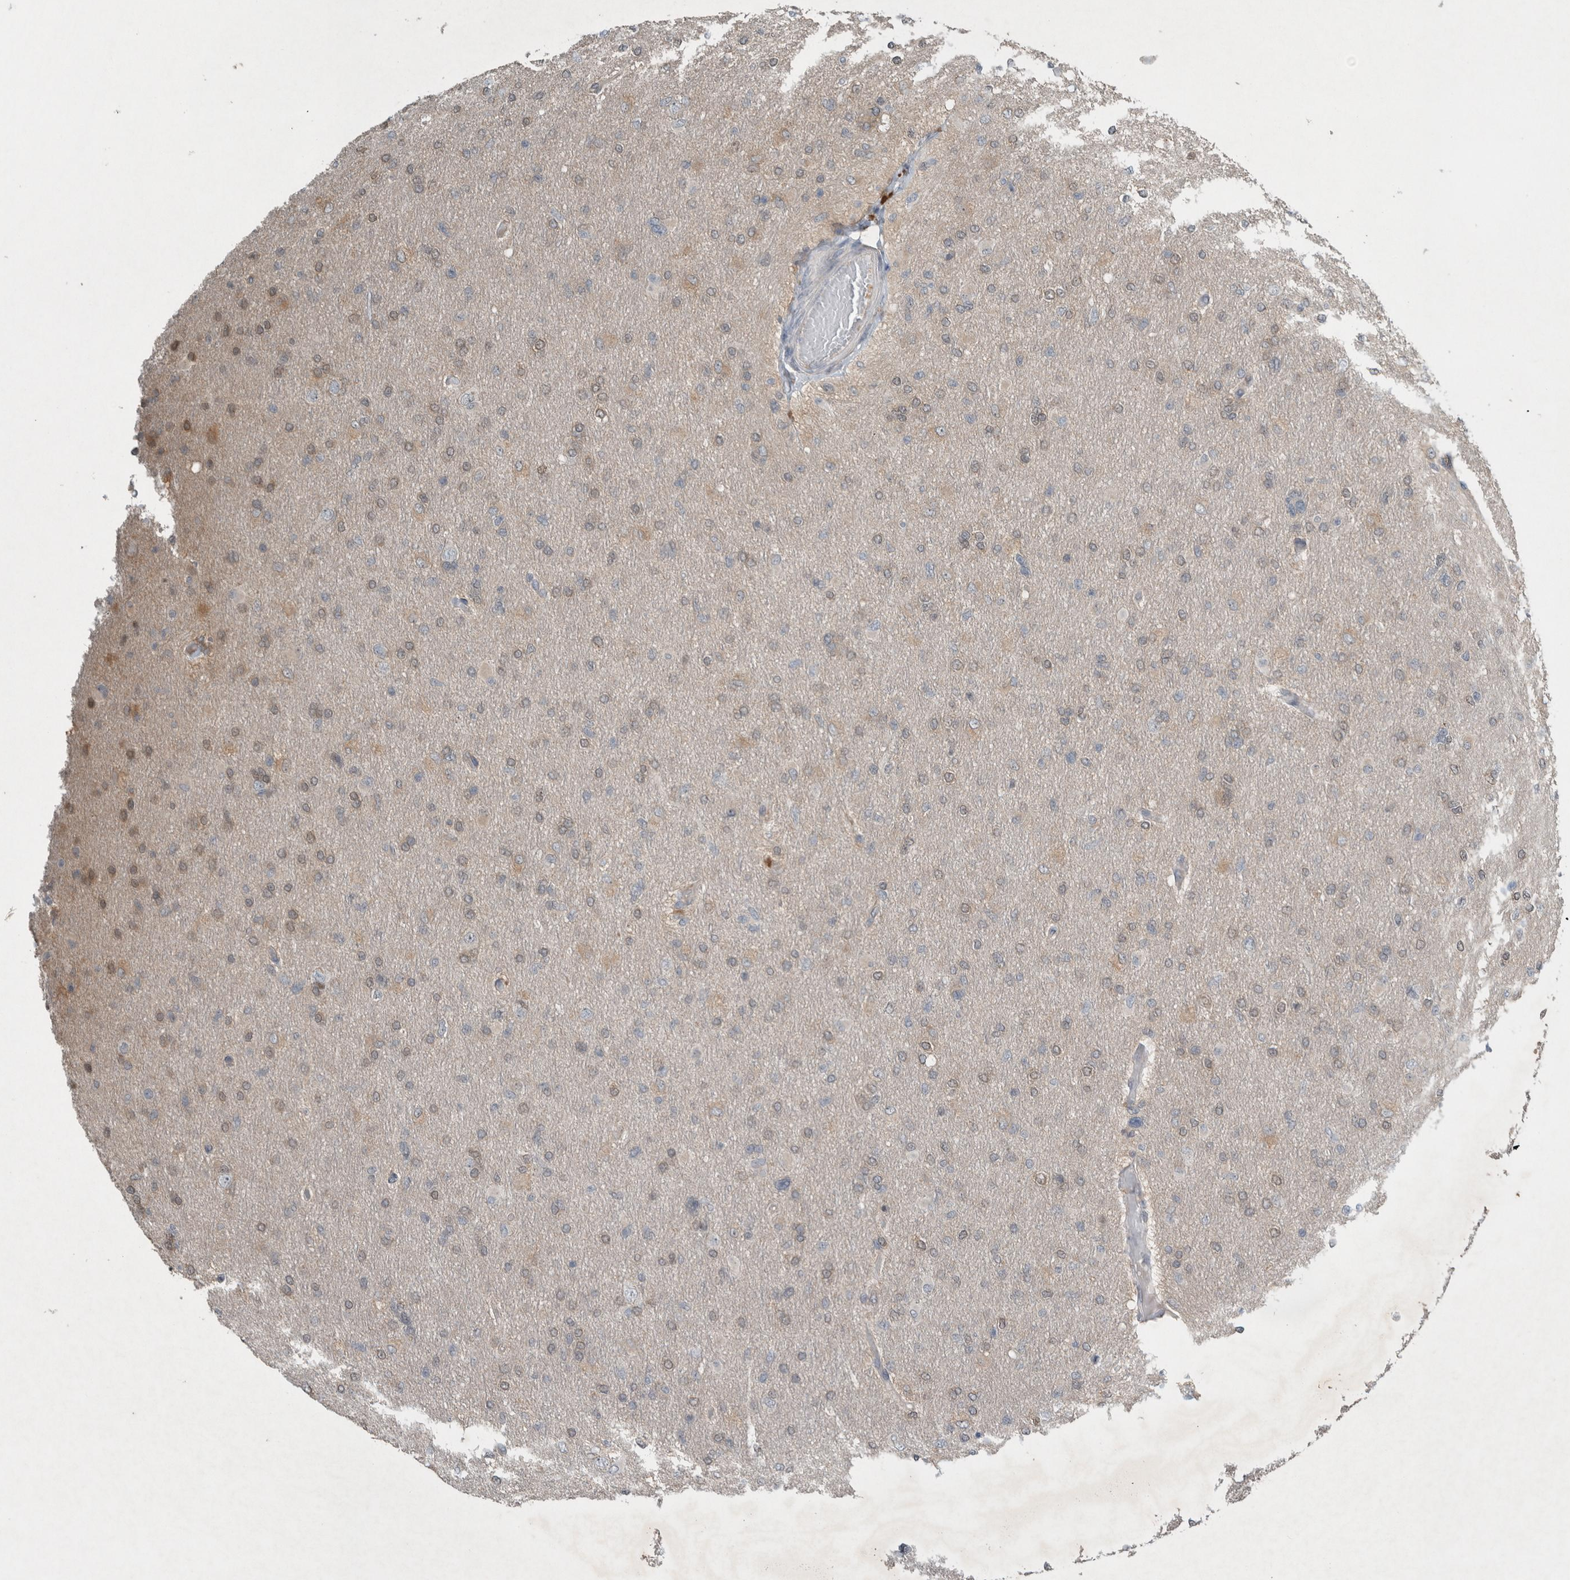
{"staining": {"intensity": "weak", "quantity": "<25%", "location": "cytoplasmic/membranous,nuclear"}, "tissue": "glioma", "cell_type": "Tumor cells", "image_type": "cancer", "snomed": [{"axis": "morphology", "description": "Glioma, malignant, High grade"}, {"axis": "topography", "description": "Cerebral cortex"}], "caption": "An image of human malignant high-grade glioma is negative for staining in tumor cells. Brightfield microscopy of immunohistochemistry stained with DAB (3,3'-diaminobenzidine) (brown) and hematoxylin (blue), captured at high magnification.", "gene": "RALGDS", "patient": {"sex": "female", "age": 36}}